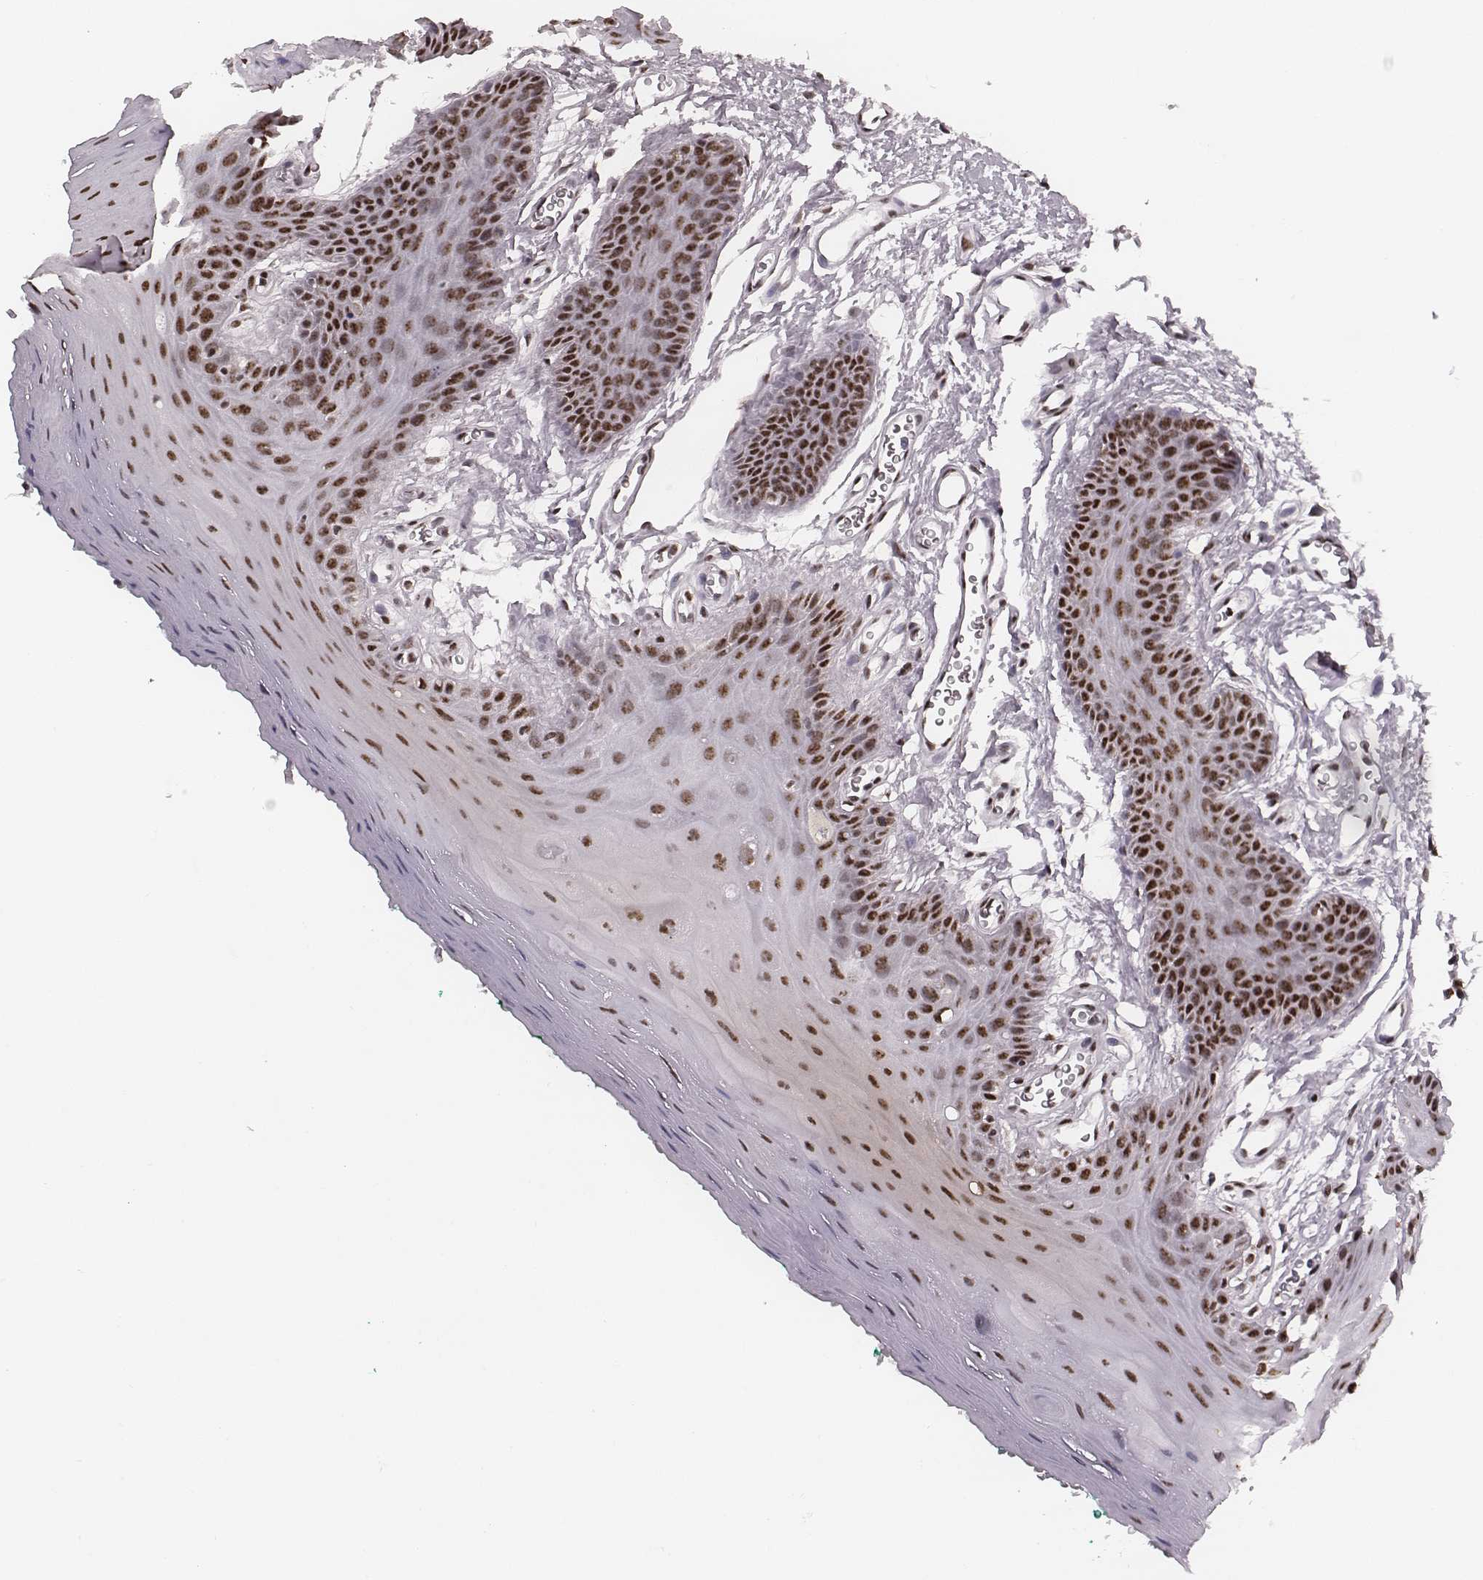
{"staining": {"intensity": "strong", "quantity": ">75%", "location": "nuclear"}, "tissue": "oral mucosa", "cell_type": "Squamous epithelial cells", "image_type": "normal", "snomed": [{"axis": "morphology", "description": "Normal tissue, NOS"}, {"axis": "morphology", "description": "Squamous cell carcinoma, NOS"}, {"axis": "topography", "description": "Oral tissue"}, {"axis": "topography", "description": "Head-Neck"}], "caption": "A photomicrograph showing strong nuclear expression in about >75% of squamous epithelial cells in benign oral mucosa, as visualized by brown immunohistochemical staining.", "gene": "LUC7L", "patient": {"sex": "female", "age": 50}}